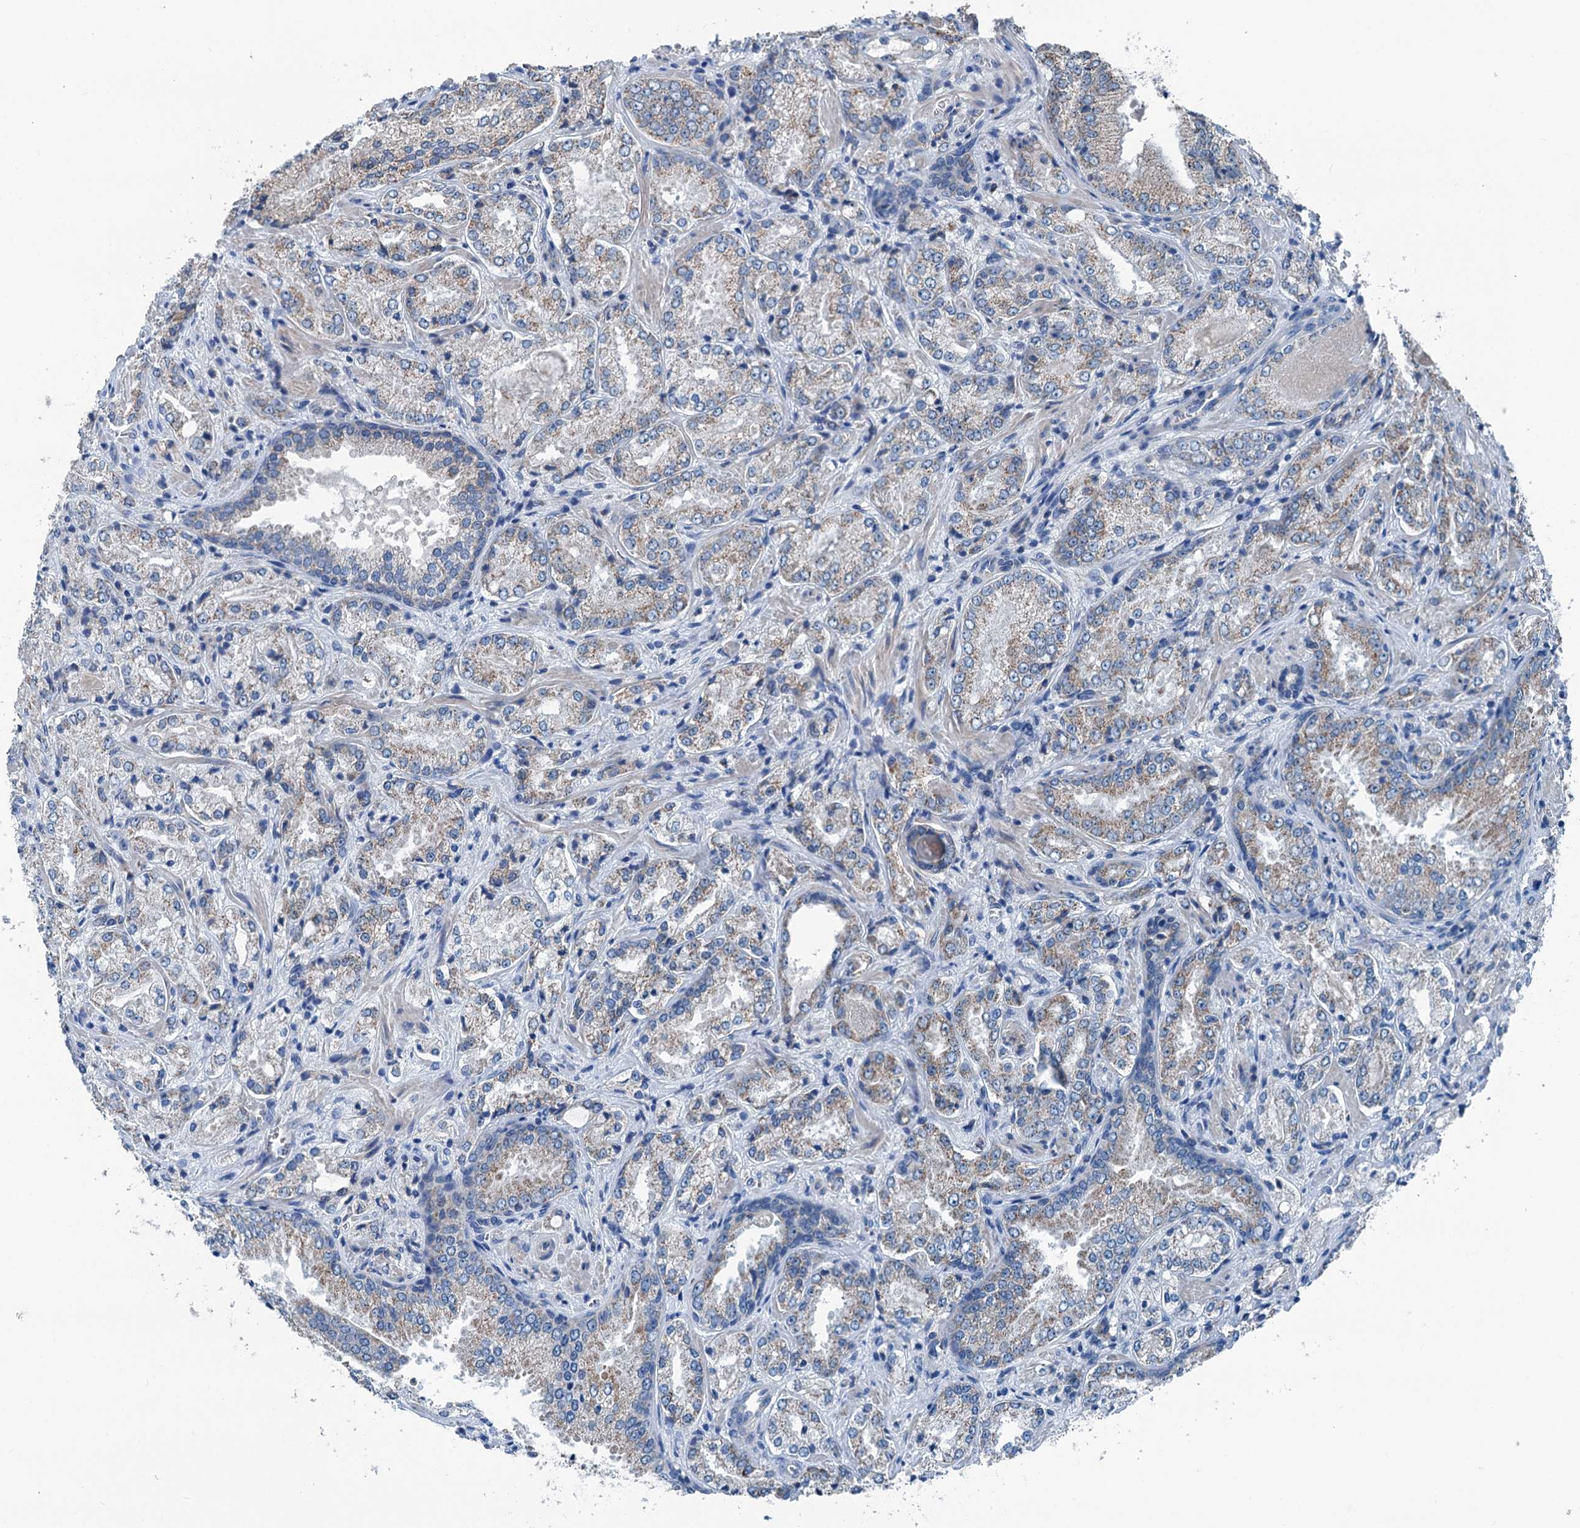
{"staining": {"intensity": "weak", "quantity": "25%-75%", "location": "cytoplasmic/membranous"}, "tissue": "prostate cancer", "cell_type": "Tumor cells", "image_type": "cancer", "snomed": [{"axis": "morphology", "description": "Adenocarcinoma, Low grade"}, {"axis": "topography", "description": "Prostate"}], "caption": "The immunohistochemical stain labels weak cytoplasmic/membranous staining in tumor cells of prostate adenocarcinoma (low-grade) tissue. The staining is performed using DAB brown chromogen to label protein expression. The nuclei are counter-stained blue using hematoxylin.", "gene": "TRPT1", "patient": {"sex": "male", "age": 74}}